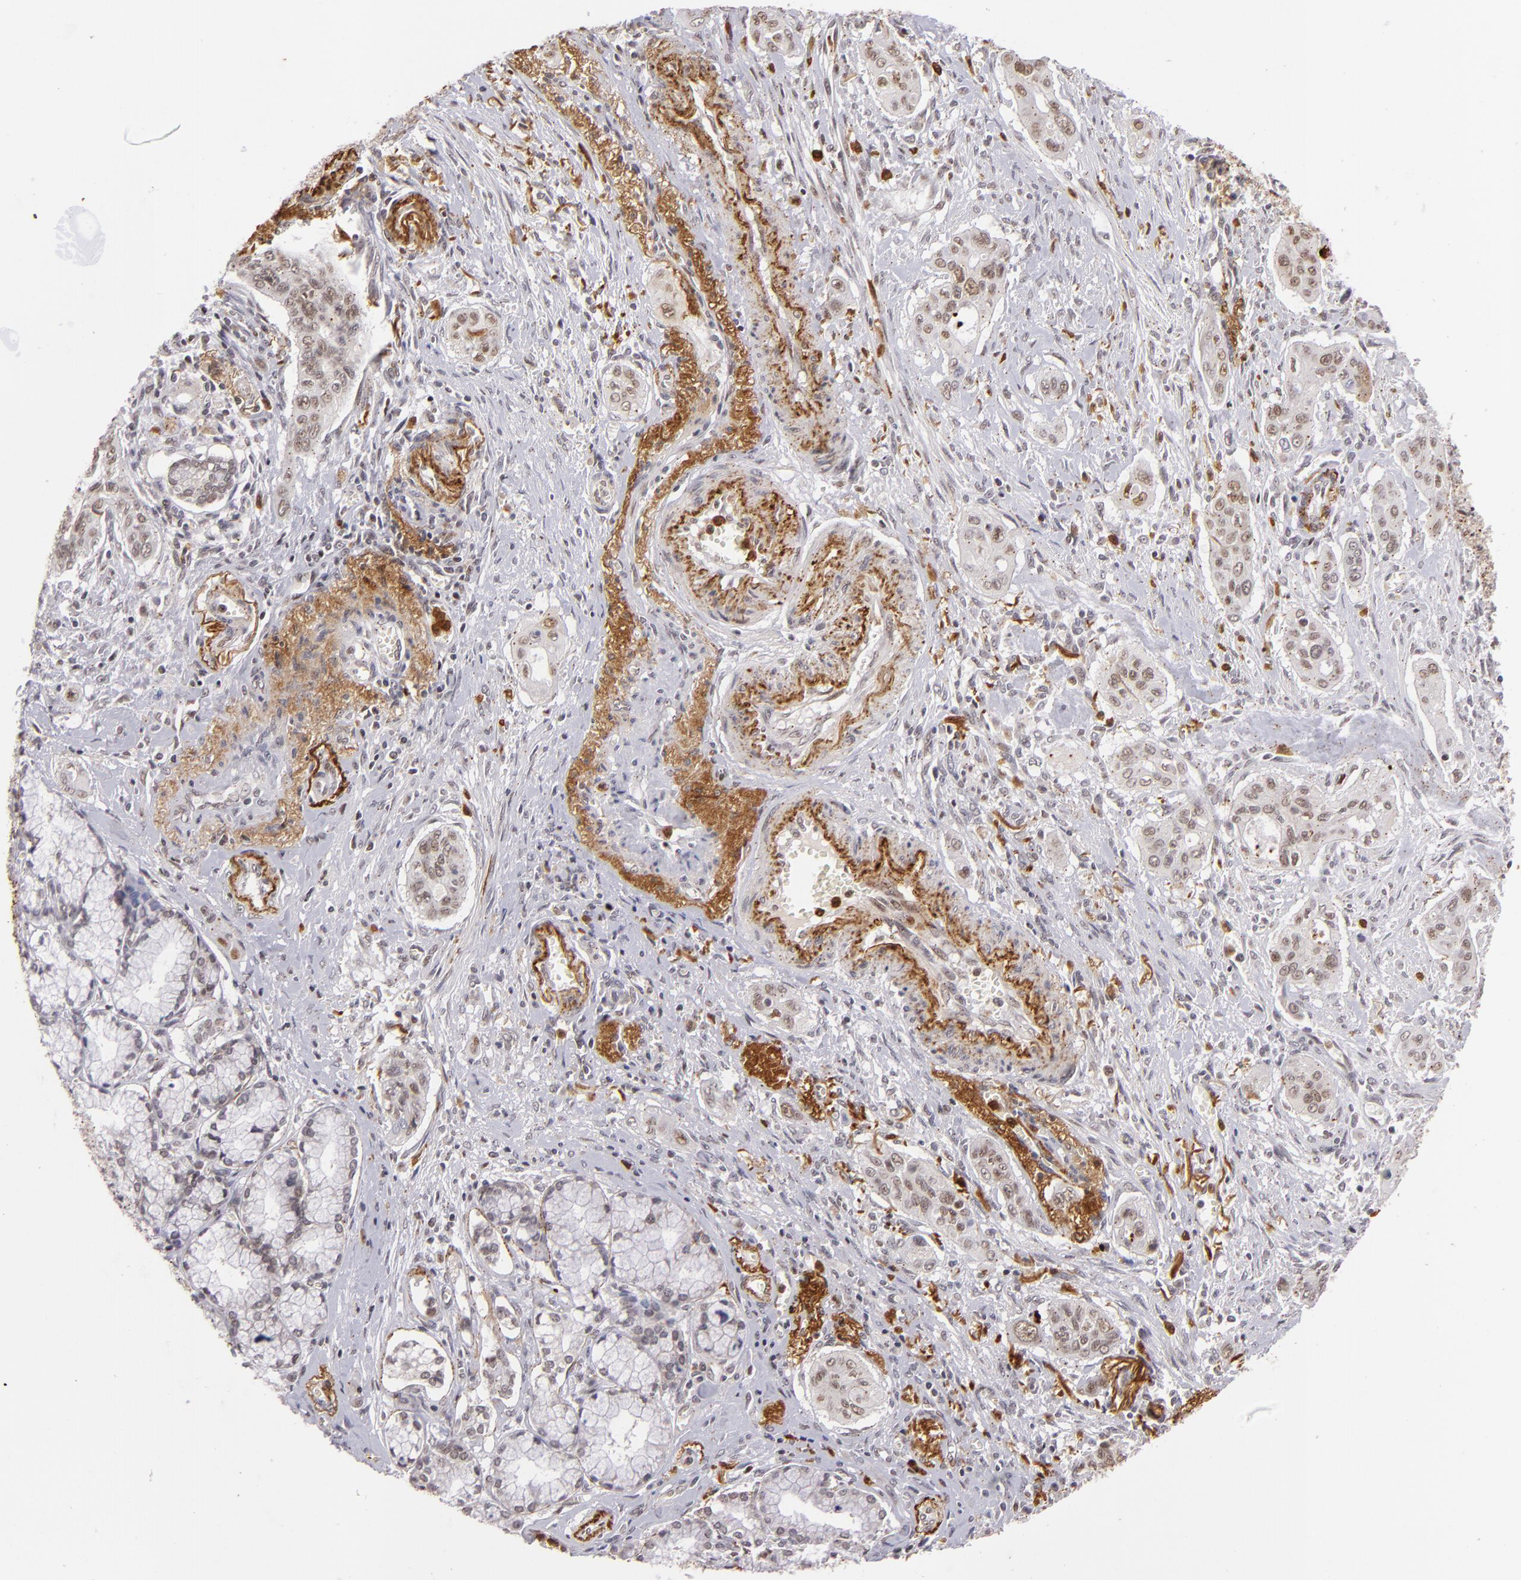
{"staining": {"intensity": "negative", "quantity": "none", "location": "none"}, "tissue": "pancreatic cancer", "cell_type": "Tumor cells", "image_type": "cancer", "snomed": [{"axis": "morphology", "description": "Adenocarcinoma, NOS"}, {"axis": "topography", "description": "Pancreas"}], "caption": "The photomicrograph exhibits no significant staining in tumor cells of pancreatic adenocarcinoma. (DAB (3,3'-diaminobenzidine) immunohistochemistry (IHC), high magnification).", "gene": "RXRG", "patient": {"sex": "male", "age": 77}}